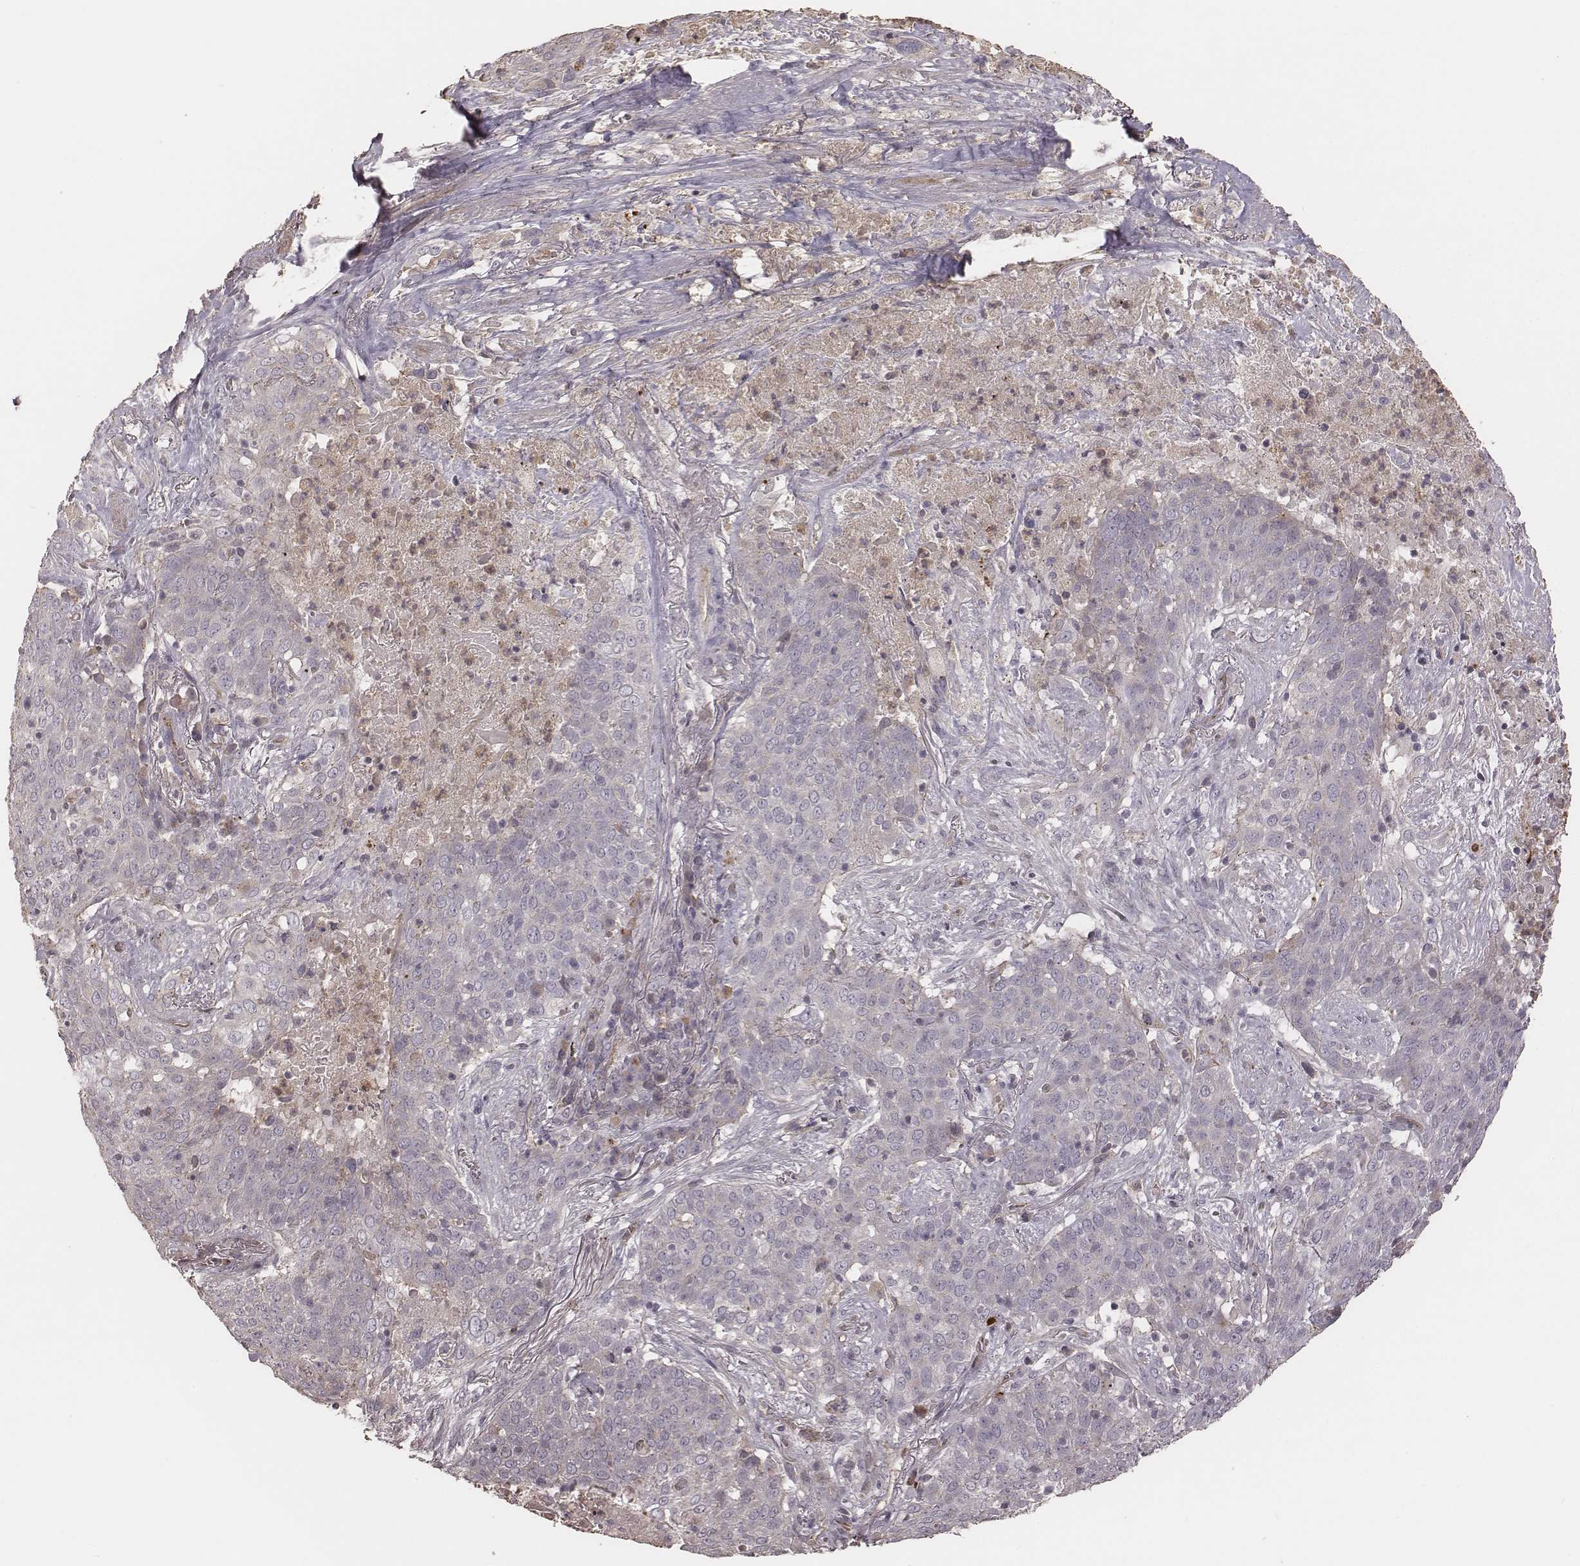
{"staining": {"intensity": "negative", "quantity": "none", "location": "none"}, "tissue": "lung cancer", "cell_type": "Tumor cells", "image_type": "cancer", "snomed": [{"axis": "morphology", "description": "Squamous cell carcinoma, NOS"}, {"axis": "topography", "description": "Lung"}], "caption": "This is a micrograph of IHC staining of lung cancer (squamous cell carcinoma), which shows no positivity in tumor cells. The staining is performed using DAB (3,3'-diaminobenzidine) brown chromogen with nuclei counter-stained in using hematoxylin.", "gene": "OTOGL", "patient": {"sex": "male", "age": 82}}